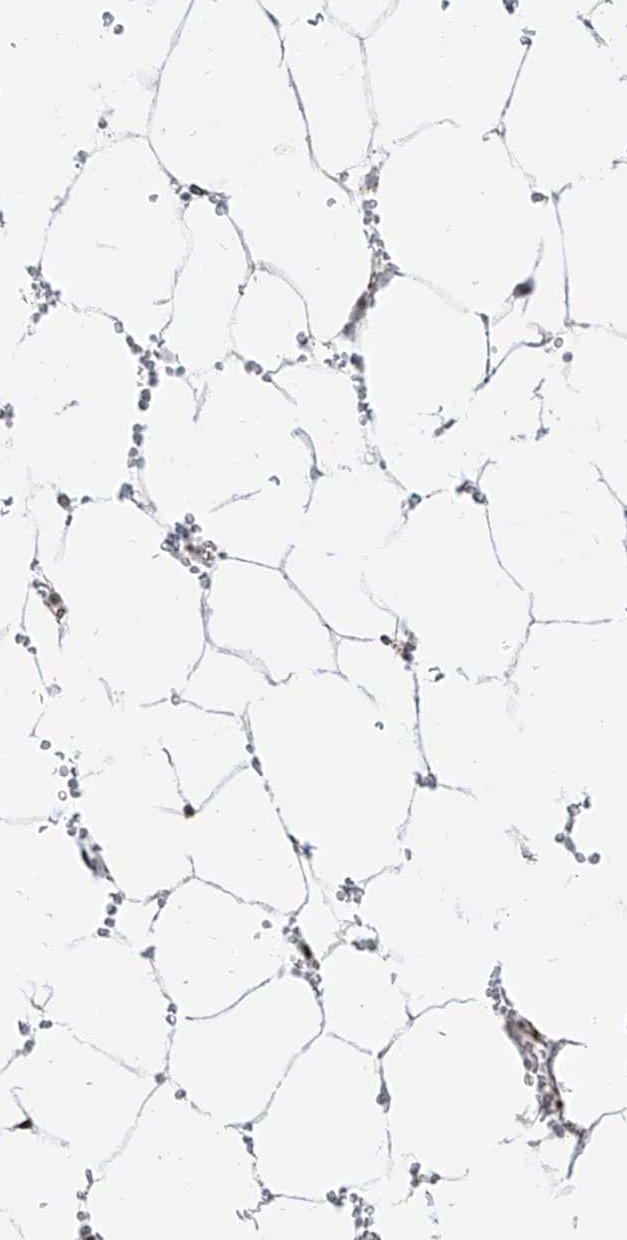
{"staining": {"intensity": "moderate", "quantity": "<25%", "location": "nuclear"}, "tissue": "bone marrow", "cell_type": "Hematopoietic cells", "image_type": "normal", "snomed": [{"axis": "morphology", "description": "Normal tissue, NOS"}, {"axis": "topography", "description": "Bone marrow"}], "caption": "A high-resolution photomicrograph shows immunohistochemistry staining of normal bone marrow, which demonstrates moderate nuclear positivity in approximately <25% of hematopoietic cells. (DAB = brown stain, brightfield microscopy at high magnification).", "gene": "ZNF710", "patient": {"sex": "male", "age": 70}}